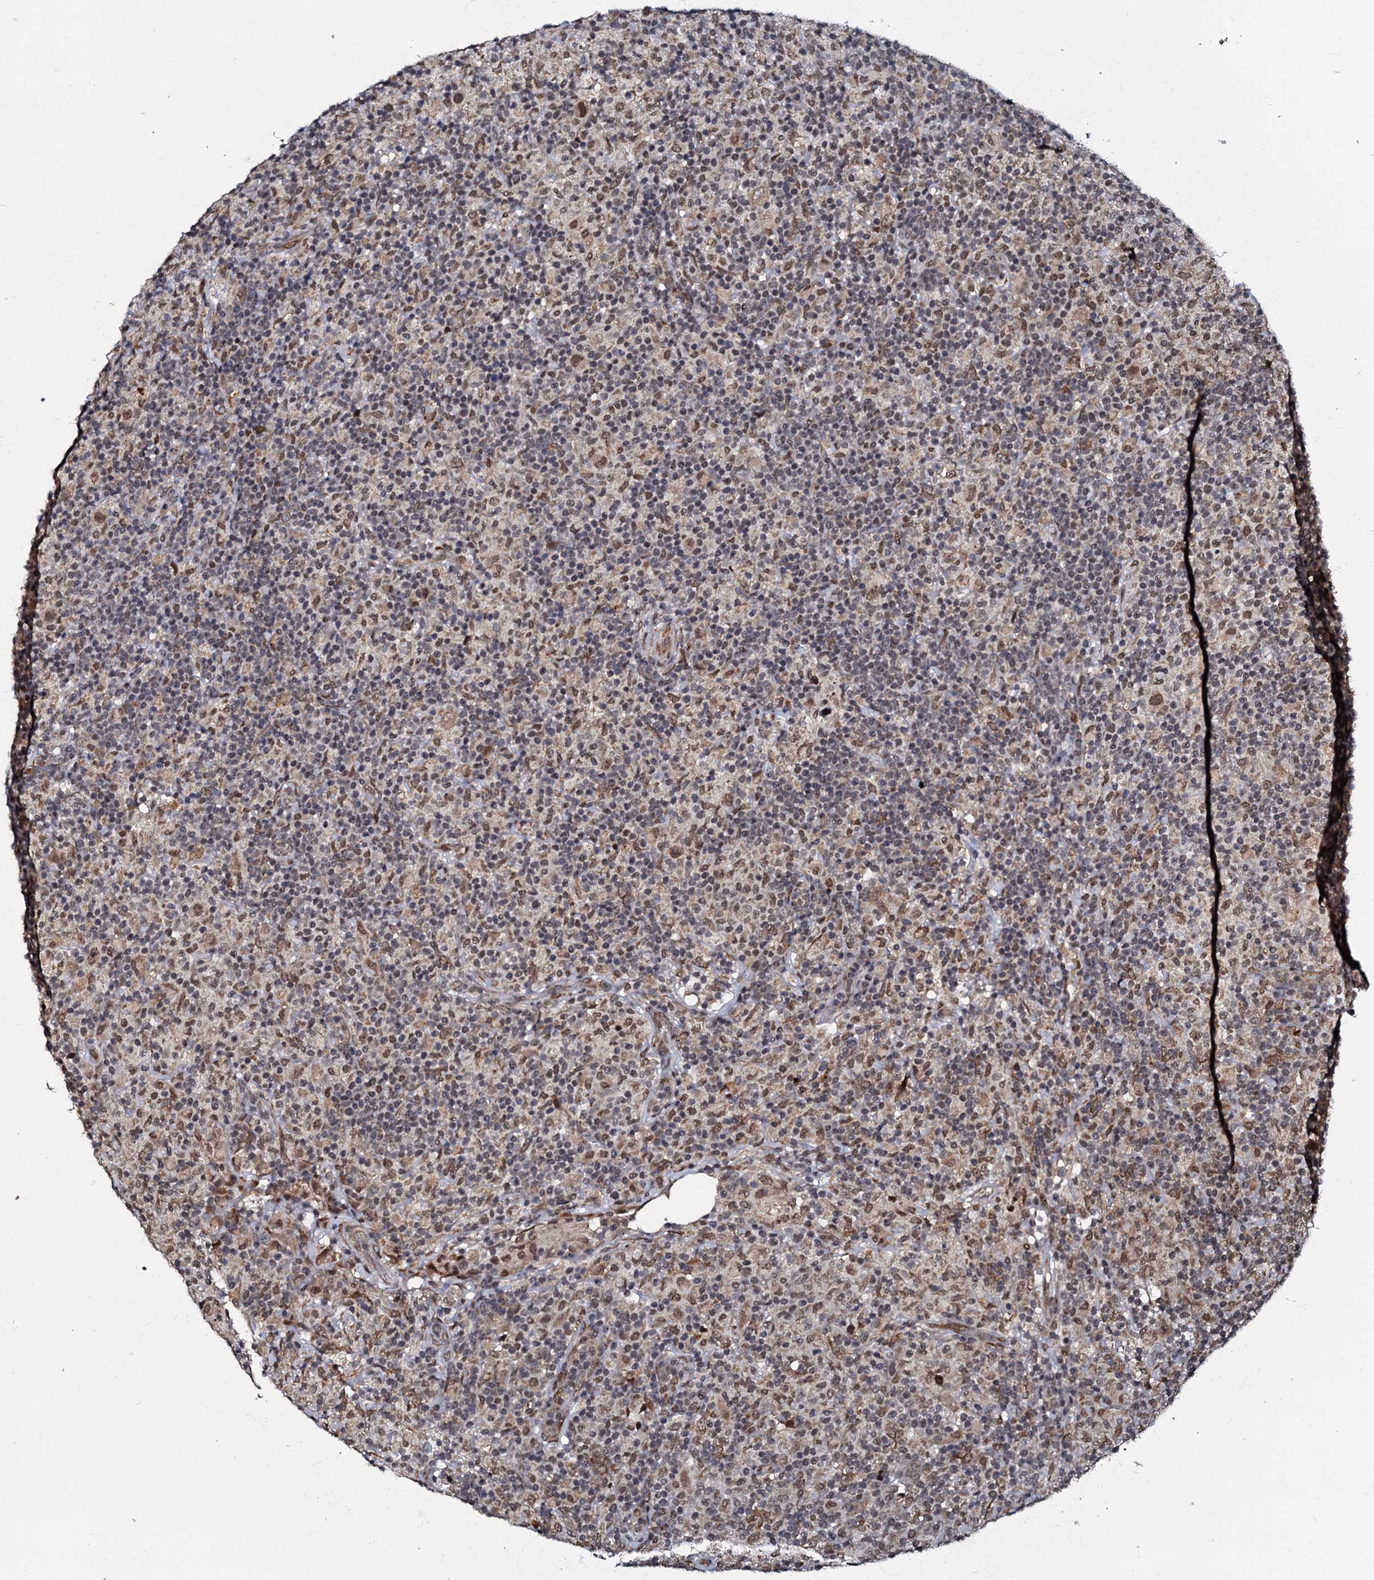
{"staining": {"intensity": "moderate", "quantity": ">75%", "location": "nuclear"}, "tissue": "lymphoma", "cell_type": "Tumor cells", "image_type": "cancer", "snomed": [{"axis": "morphology", "description": "Hodgkin's disease, NOS"}, {"axis": "topography", "description": "Lymph node"}], "caption": "Human lymphoma stained with a brown dye reveals moderate nuclear positive expression in approximately >75% of tumor cells.", "gene": "C18orf32", "patient": {"sex": "male", "age": 70}}